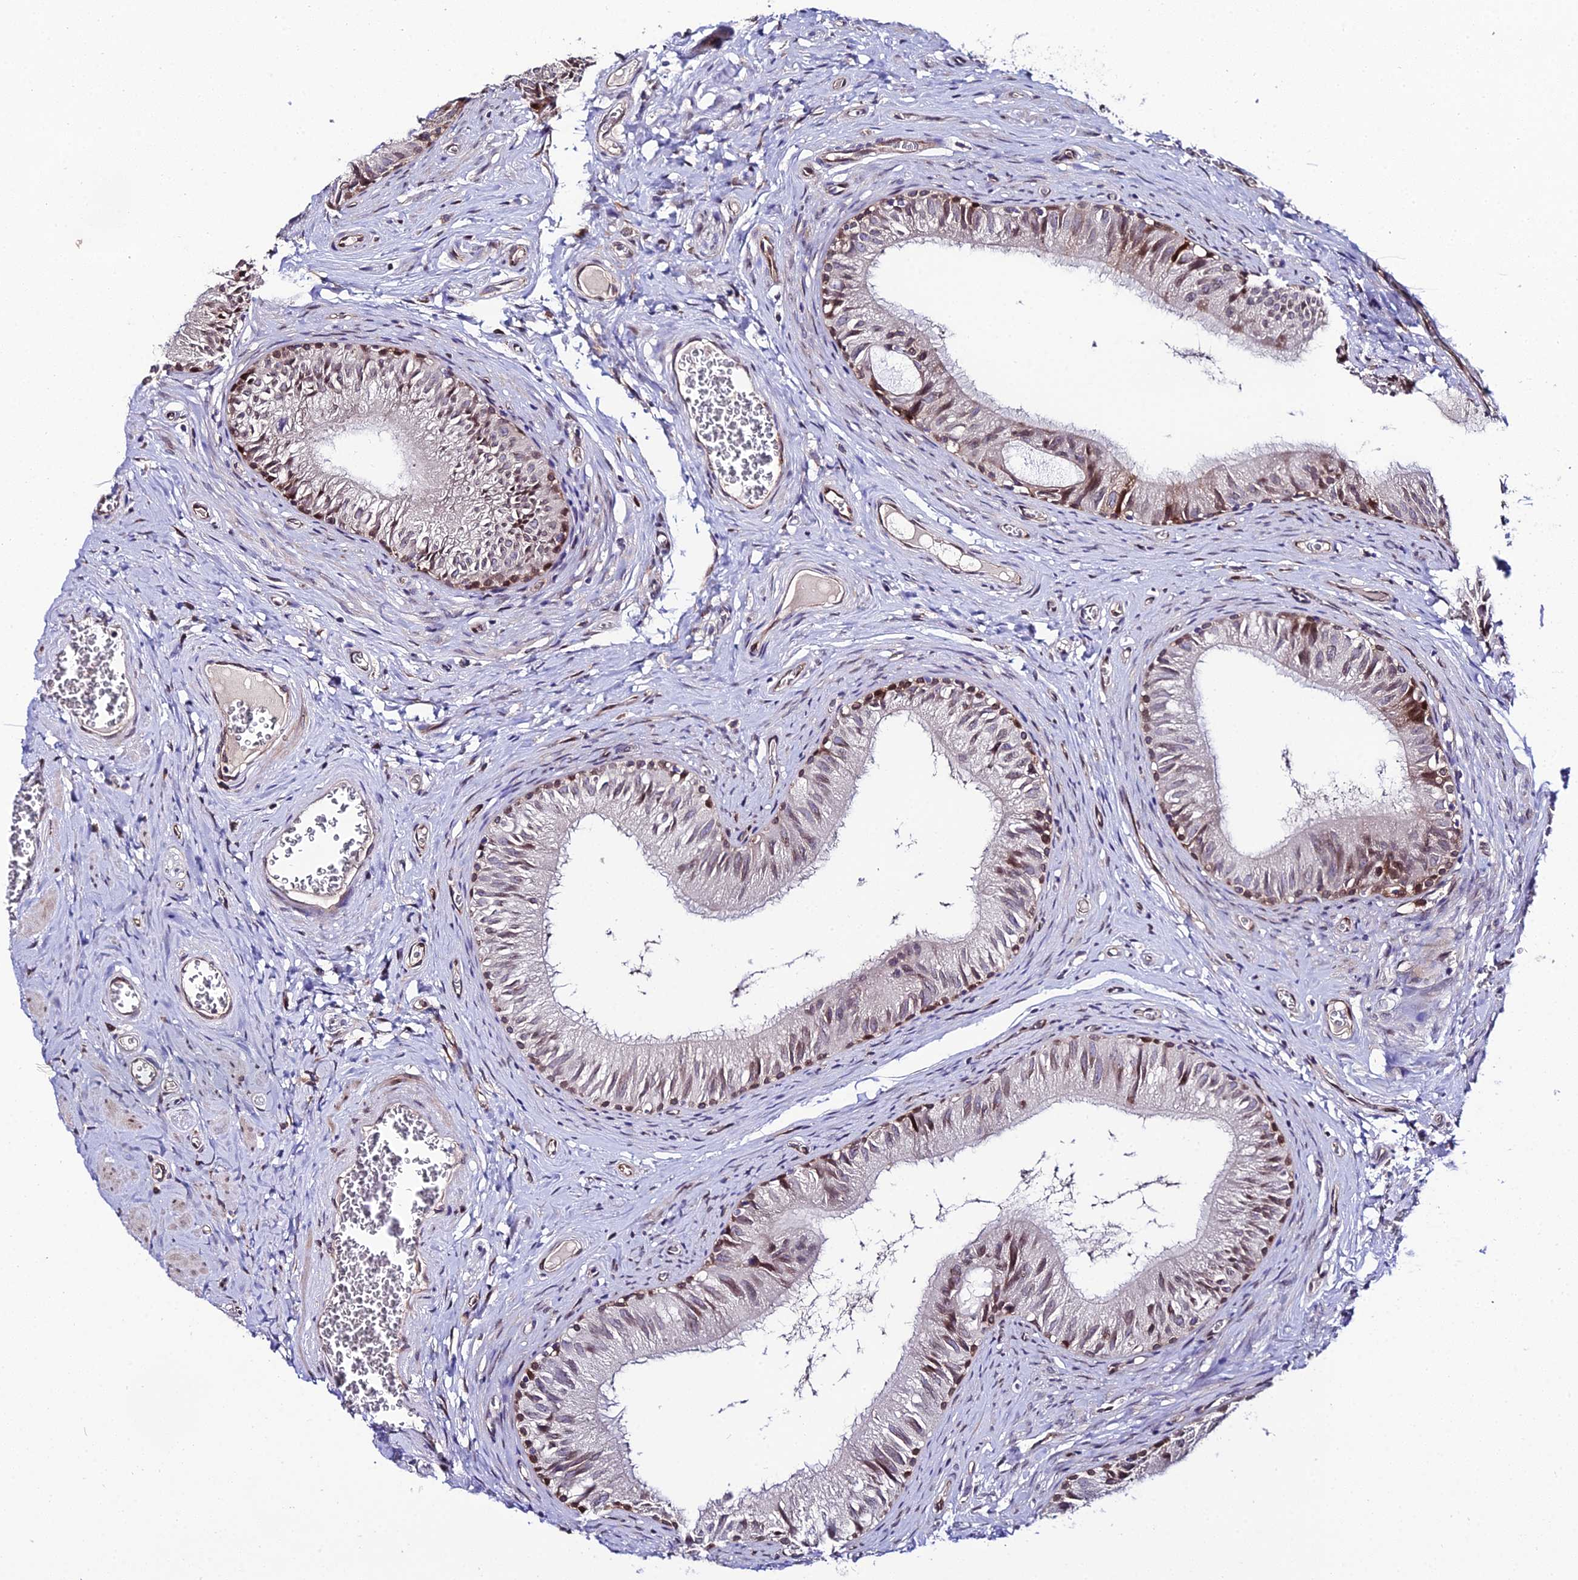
{"staining": {"intensity": "moderate", "quantity": "25%-75%", "location": "cytoplasmic/membranous,nuclear"}, "tissue": "epididymis", "cell_type": "Glandular cells", "image_type": "normal", "snomed": [{"axis": "morphology", "description": "Normal tissue, NOS"}, {"axis": "topography", "description": "Epididymis"}], "caption": "DAB immunohistochemical staining of normal epididymis reveals moderate cytoplasmic/membranous,nuclear protein staining in about 25%-75% of glandular cells.", "gene": "DDX19A", "patient": {"sex": "male", "age": 42}}